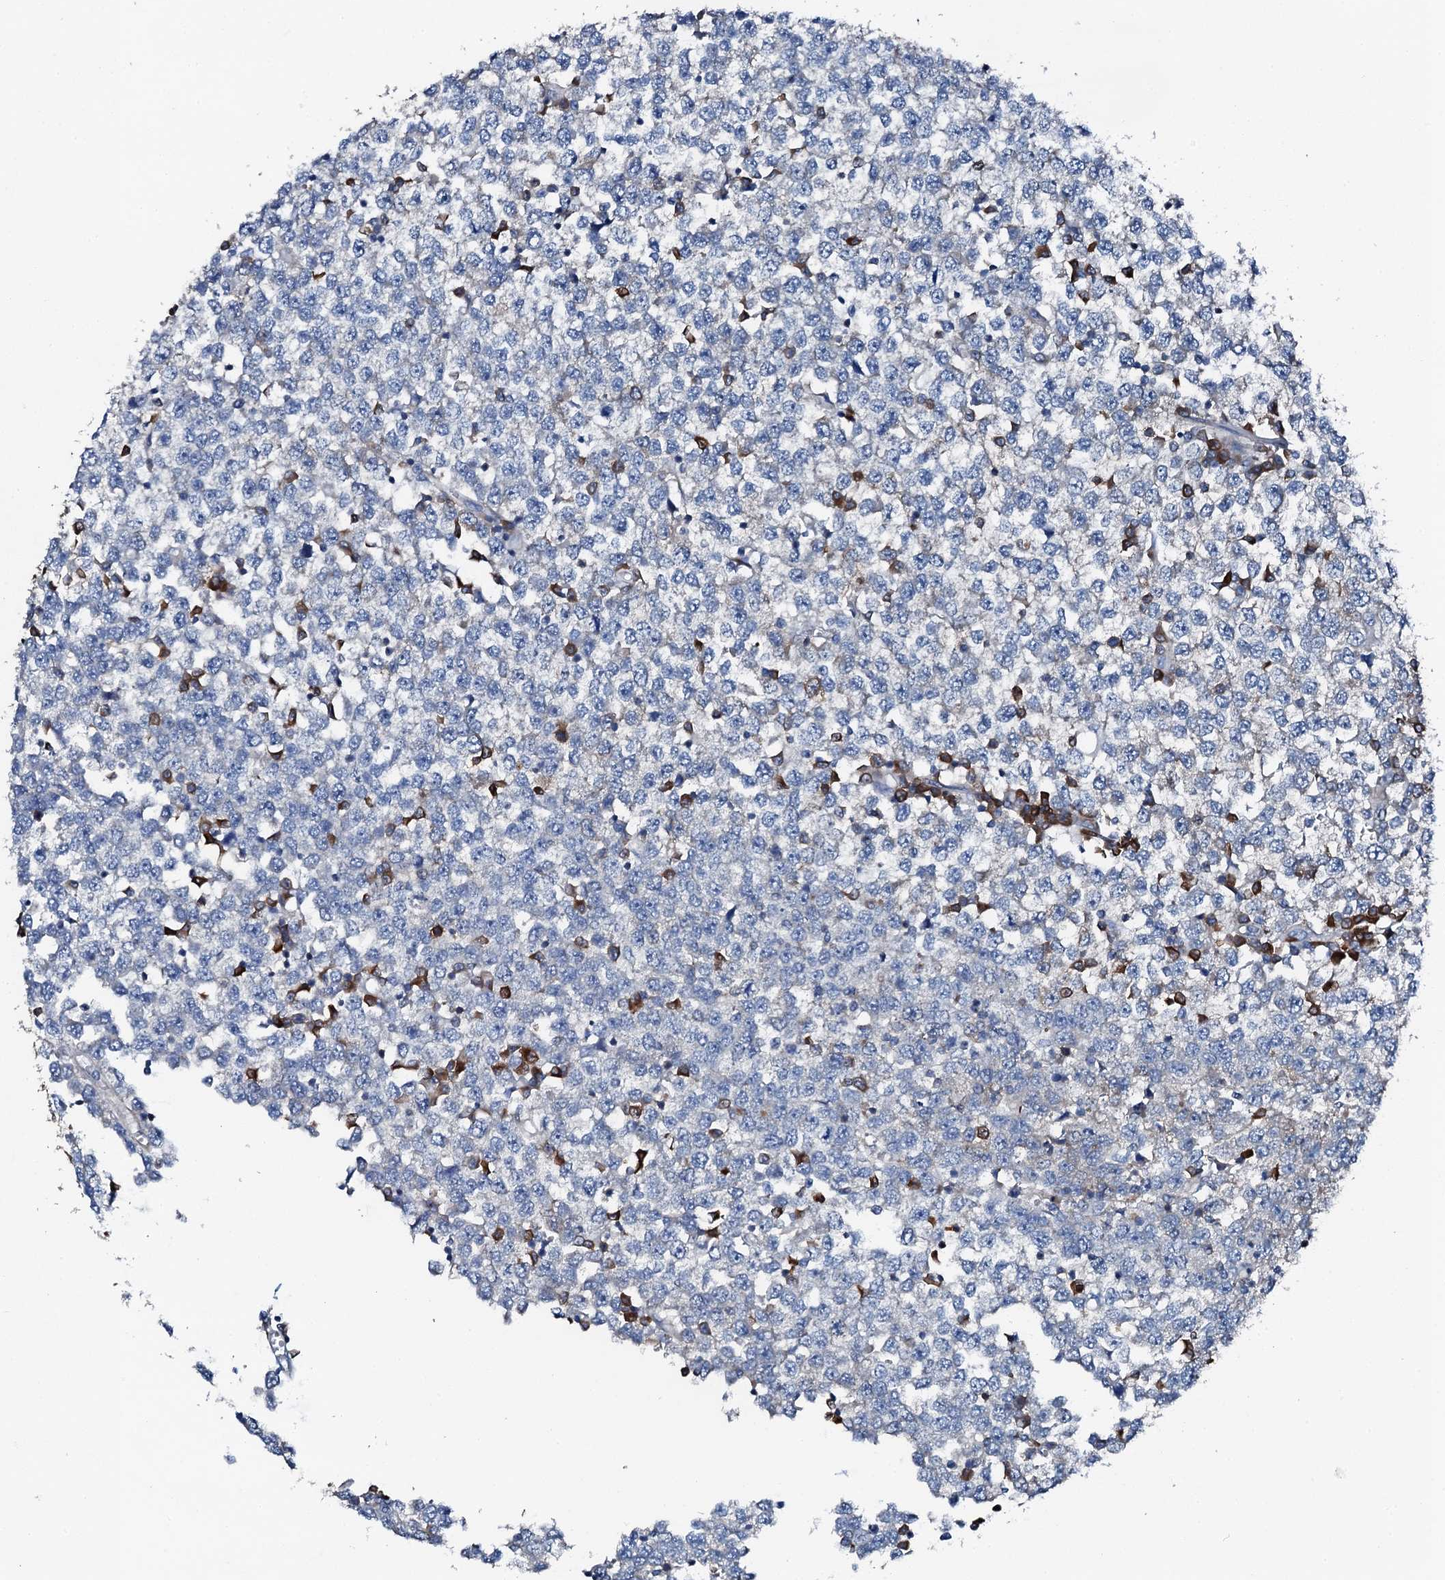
{"staining": {"intensity": "weak", "quantity": "<25%", "location": "cytoplasmic/membranous"}, "tissue": "testis cancer", "cell_type": "Tumor cells", "image_type": "cancer", "snomed": [{"axis": "morphology", "description": "Seminoma, NOS"}, {"axis": "topography", "description": "Testis"}], "caption": "Tumor cells show no significant positivity in testis cancer (seminoma). (DAB IHC visualized using brightfield microscopy, high magnification).", "gene": "GFOD2", "patient": {"sex": "male", "age": 65}}